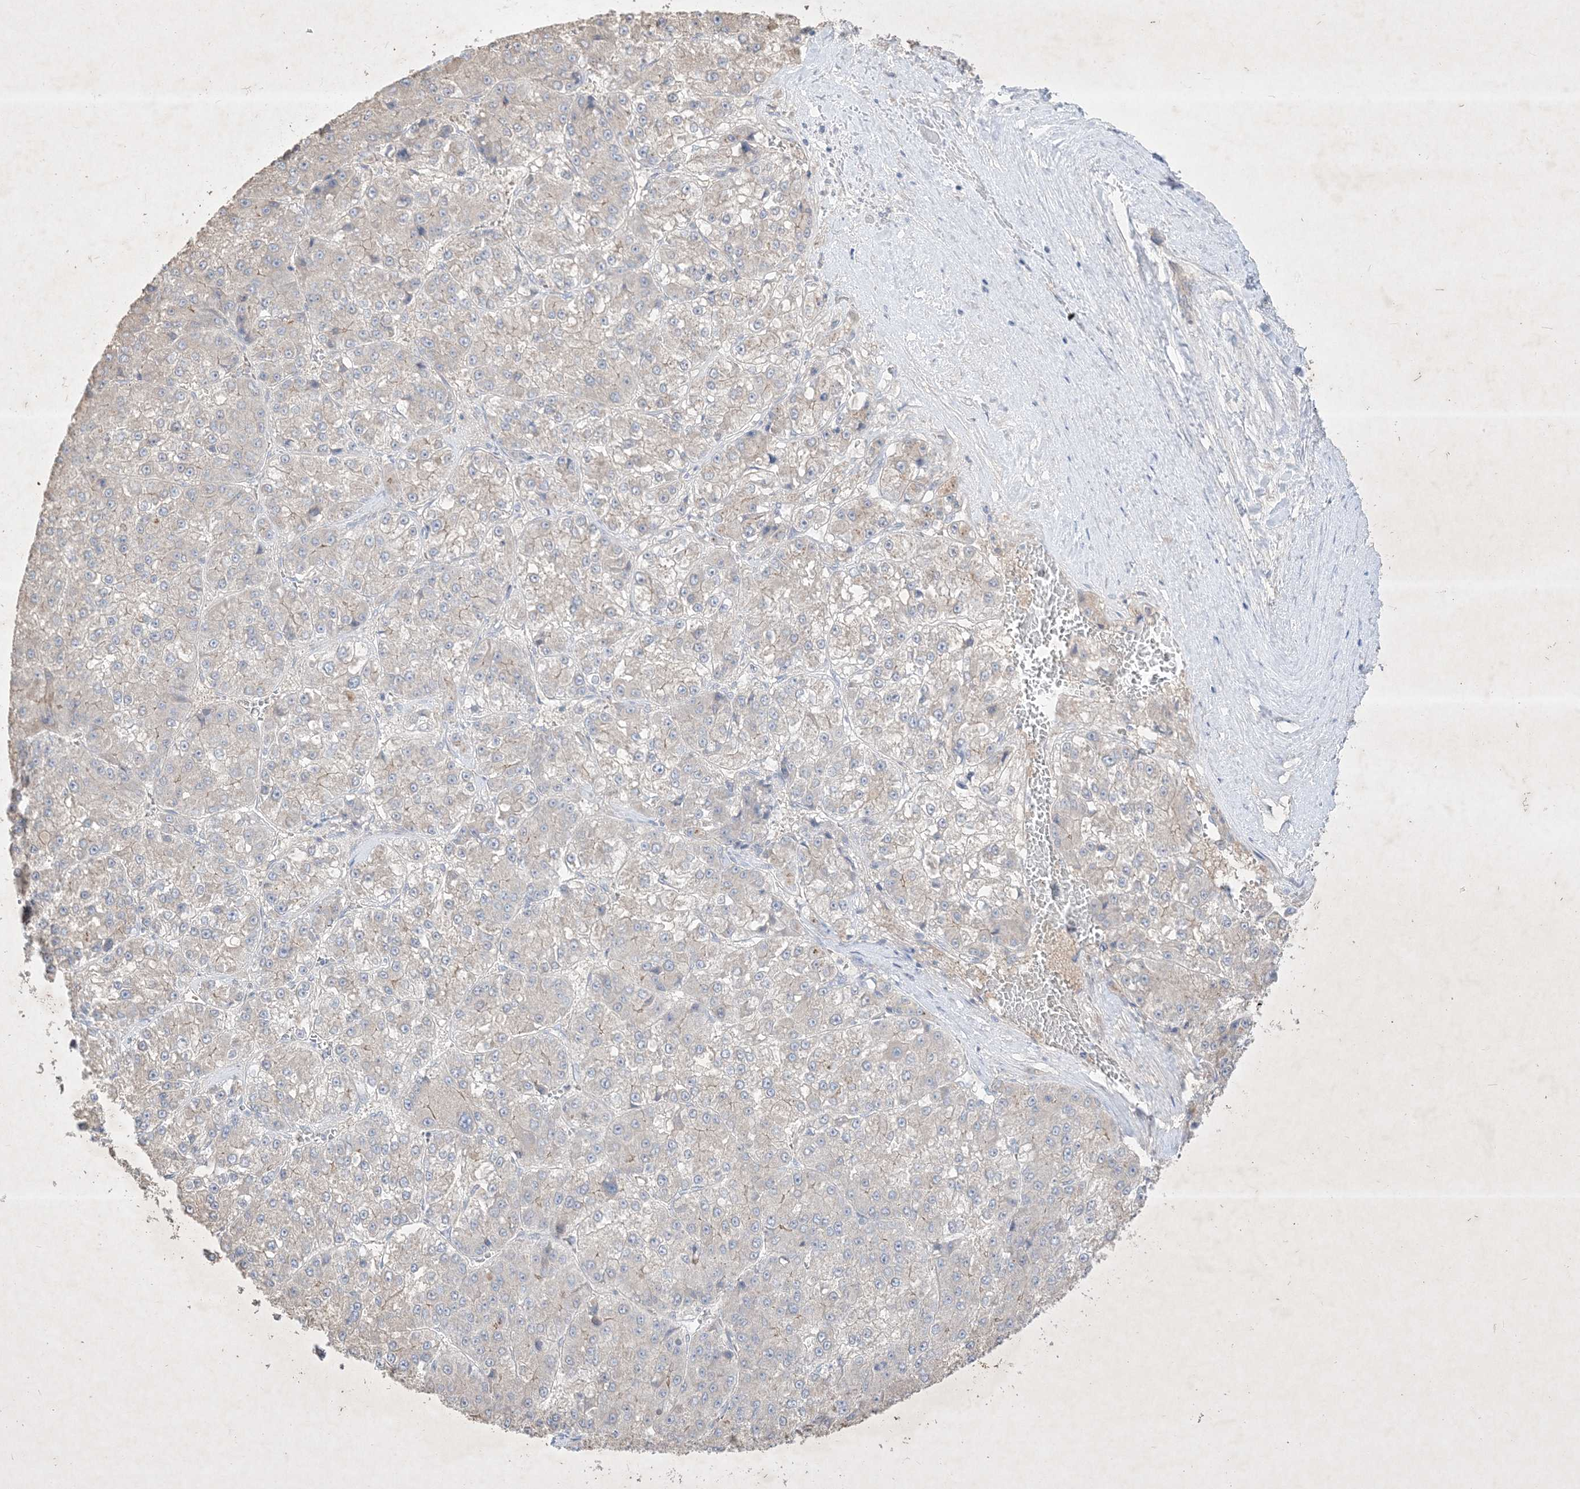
{"staining": {"intensity": "negative", "quantity": "none", "location": "none"}, "tissue": "liver cancer", "cell_type": "Tumor cells", "image_type": "cancer", "snomed": [{"axis": "morphology", "description": "Carcinoma, Hepatocellular, NOS"}, {"axis": "topography", "description": "Liver"}], "caption": "This is an IHC micrograph of human liver cancer (hepatocellular carcinoma). There is no positivity in tumor cells.", "gene": "PLEKHA3", "patient": {"sex": "female", "age": 73}}